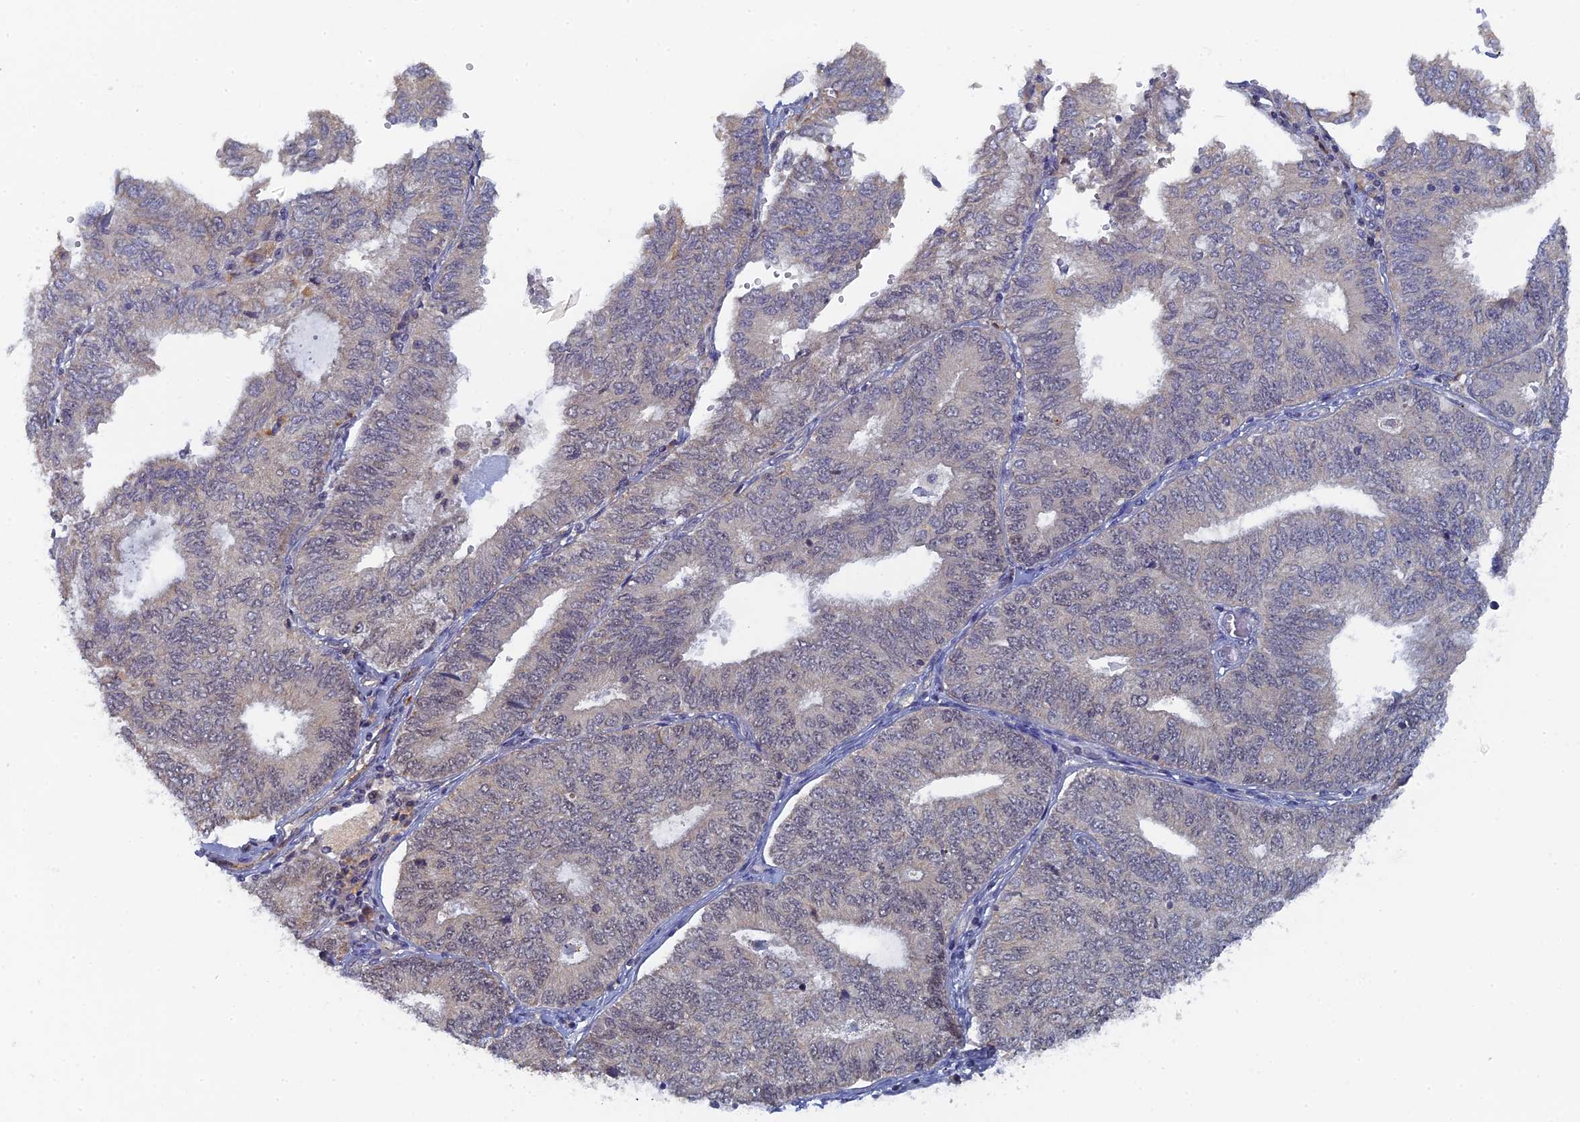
{"staining": {"intensity": "negative", "quantity": "none", "location": "none"}, "tissue": "endometrial cancer", "cell_type": "Tumor cells", "image_type": "cancer", "snomed": [{"axis": "morphology", "description": "Adenocarcinoma, NOS"}, {"axis": "topography", "description": "Endometrium"}], "caption": "Immunohistochemical staining of endometrial cancer (adenocarcinoma) displays no significant positivity in tumor cells. The staining was performed using DAB to visualize the protein expression in brown, while the nuclei were stained in blue with hematoxylin (Magnification: 20x).", "gene": "MIGA2", "patient": {"sex": "female", "age": 68}}